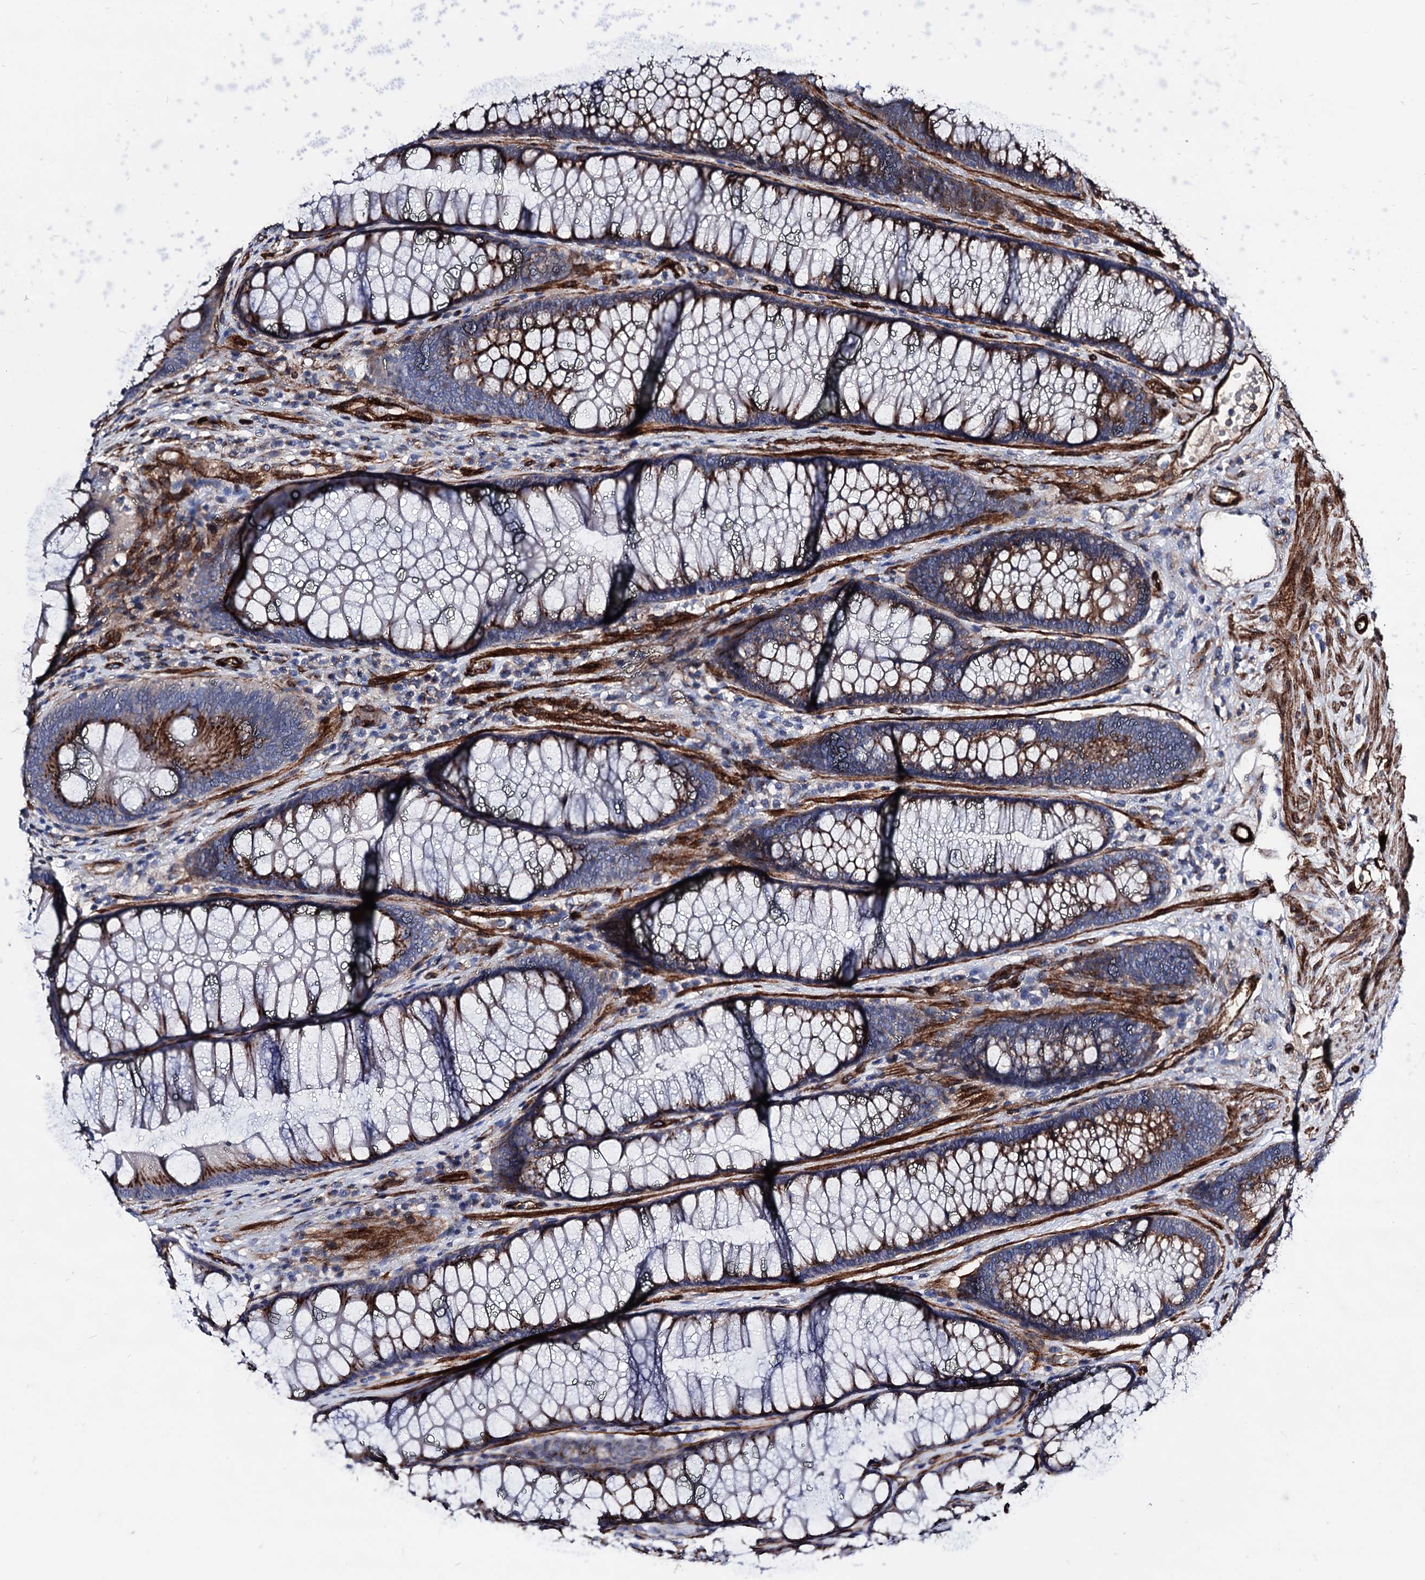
{"staining": {"intensity": "strong", "quantity": "25%-75%", "location": "cytoplasmic/membranous"}, "tissue": "colon", "cell_type": "Endothelial cells", "image_type": "normal", "snomed": [{"axis": "morphology", "description": "Normal tissue, NOS"}, {"axis": "topography", "description": "Colon"}], "caption": "Unremarkable colon displays strong cytoplasmic/membranous staining in approximately 25%-75% of endothelial cells, visualized by immunohistochemistry. The protein of interest is shown in brown color, while the nuclei are stained blue.", "gene": "WDR11", "patient": {"sex": "female", "age": 82}}